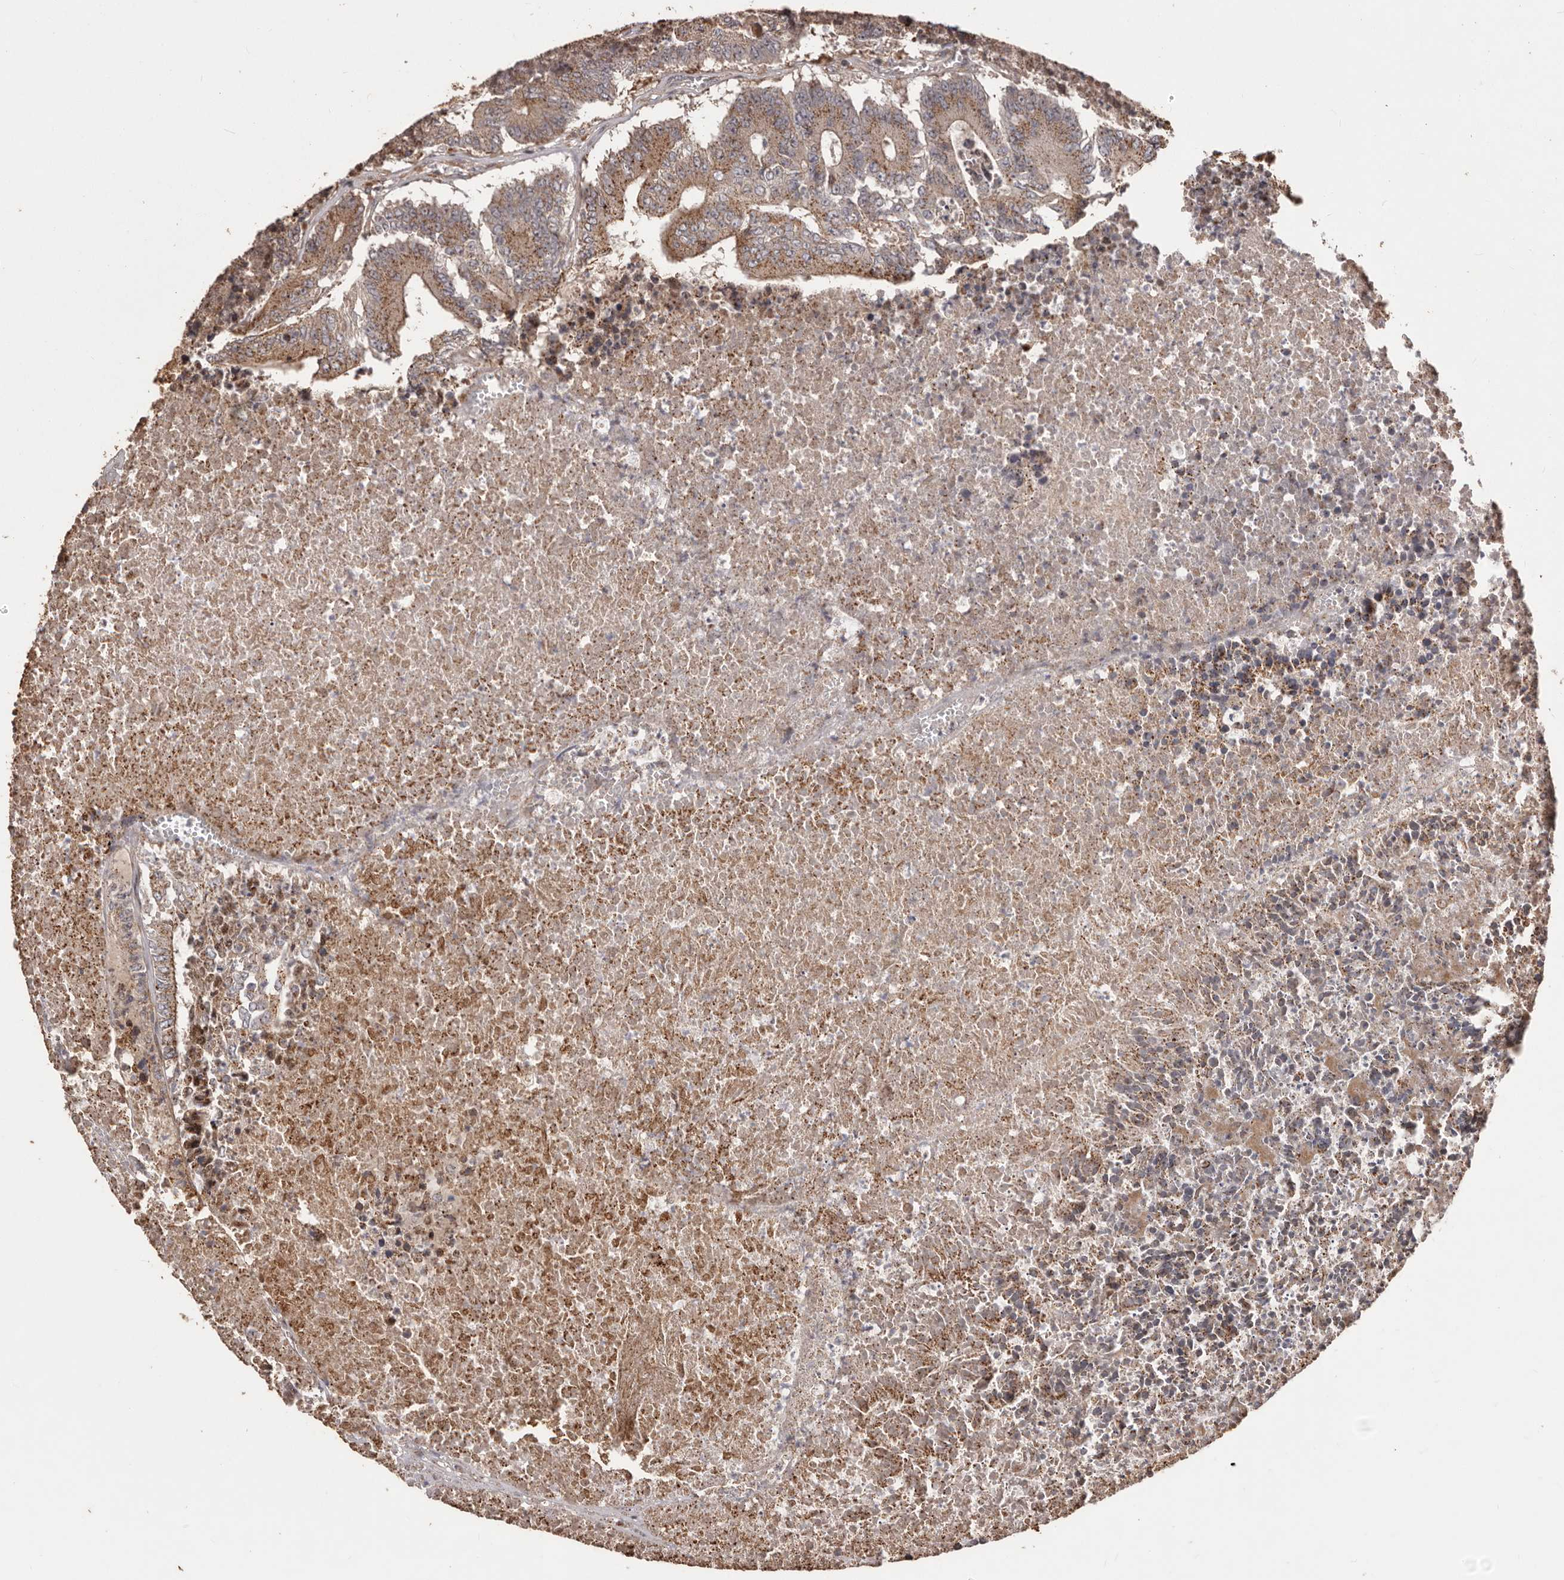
{"staining": {"intensity": "moderate", "quantity": ">75%", "location": "cytoplasmic/membranous"}, "tissue": "colorectal cancer", "cell_type": "Tumor cells", "image_type": "cancer", "snomed": [{"axis": "morphology", "description": "Adenocarcinoma, NOS"}, {"axis": "topography", "description": "Colon"}], "caption": "Immunohistochemistry (IHC) micrograph of neoplastic tissue: human colorectal cancer stained using immunohistochemistry (IHC) reveals medium levels of moderate protein expression localized specifically in the cytoplasmic/membranous of tumor cells, appearing as a cytoplasmic/membranous brown color.", "gene": "MTO1", "patient": {"sex": "male", "age": 87}}